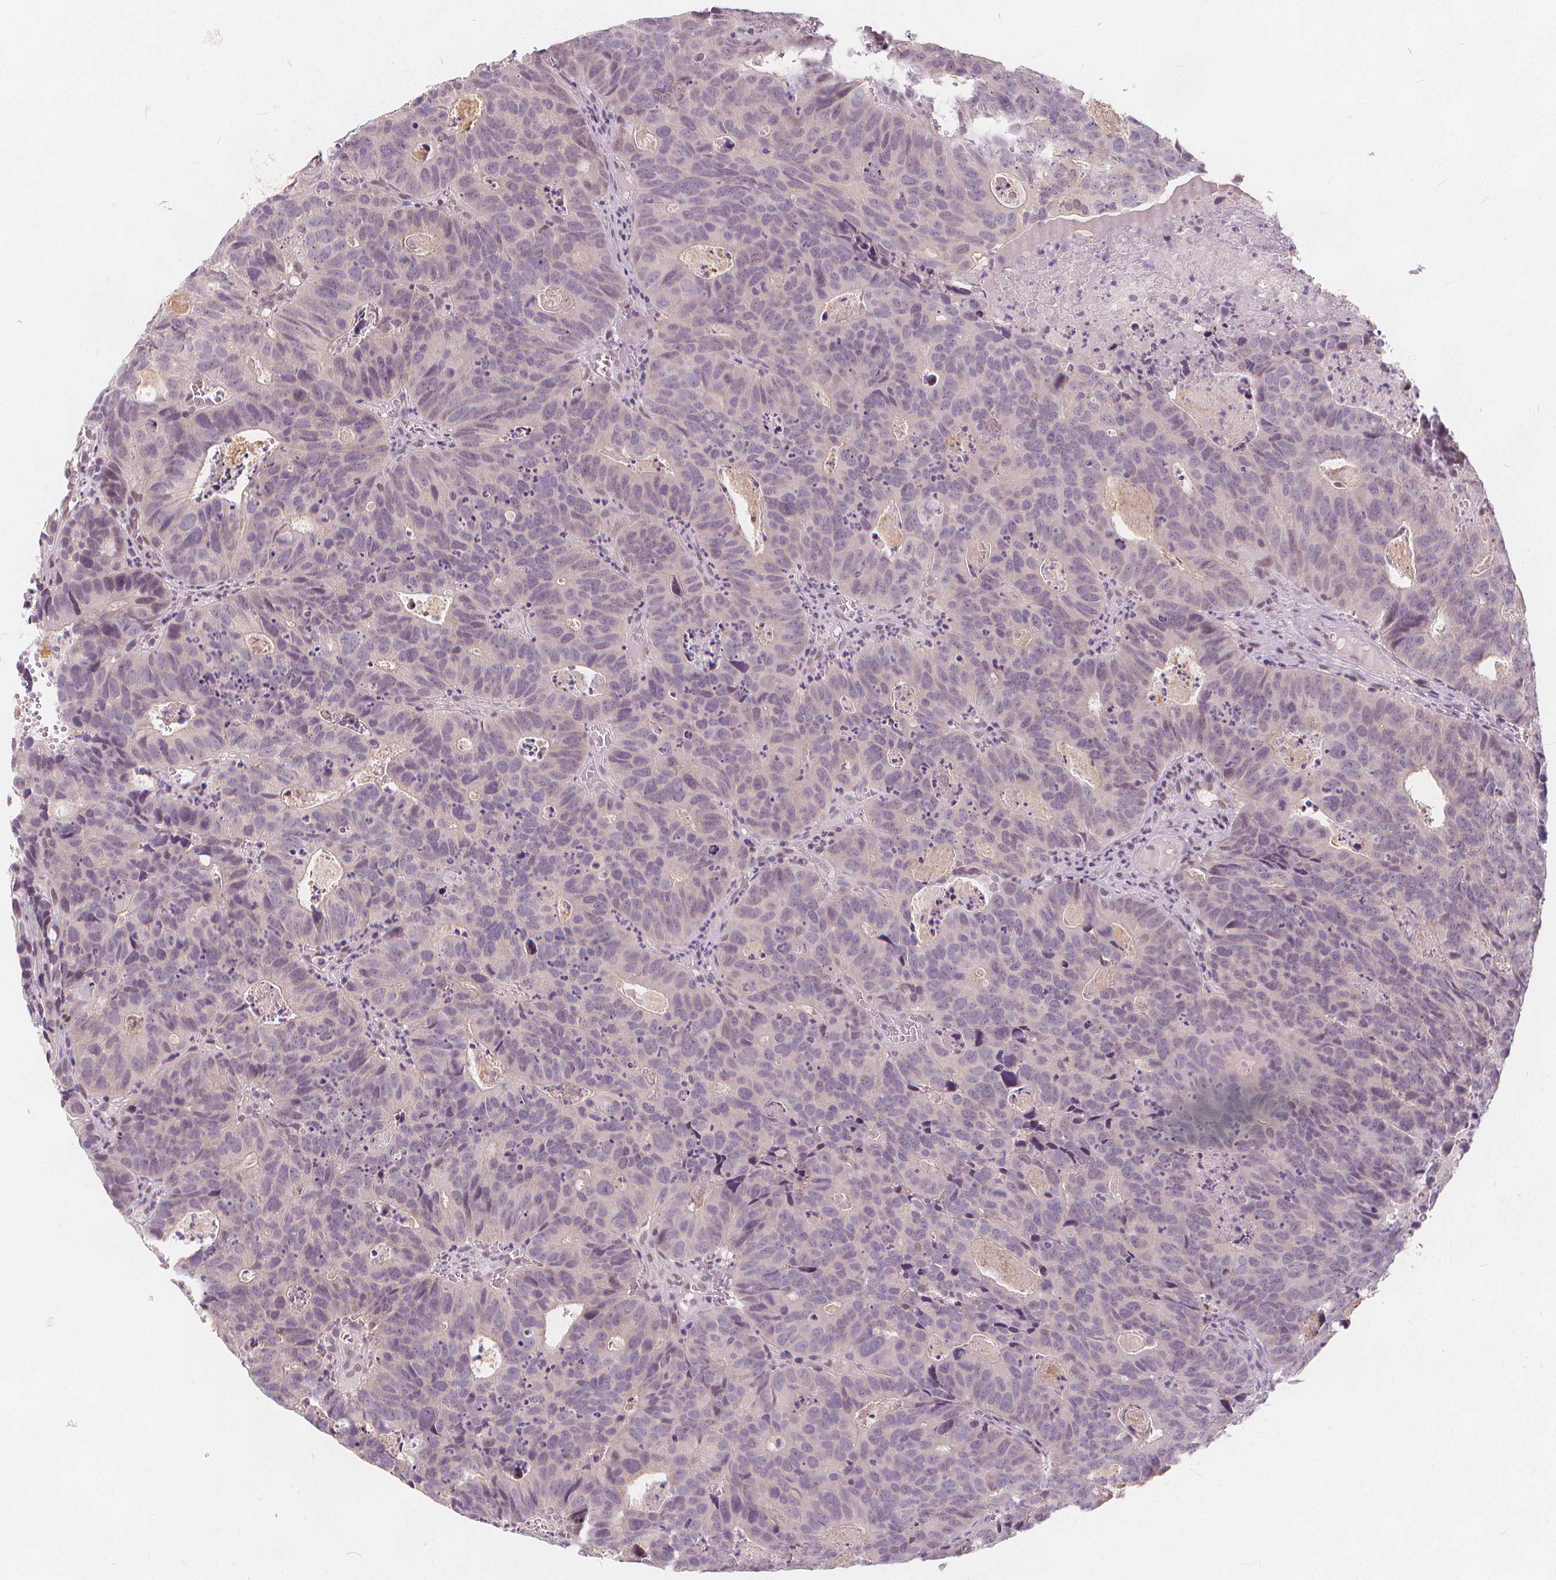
{"staining": {"intensity": "negative", "quantity": "none", "location": "none"}, "tissue": "head and neck cancer", "cell_type": "Tumor cells", "image_type": "cancer", "snomed": [{"axis": "morphology", "description": "Adenocarcinoma, NOS"}, {"axis": "topography", "description": "Head-Neck"}], "caption": "Immunohistochemistry photomicrograph of adenocarcinoma (head and neck) stained for a protein (brown), which shows no positivity in tumor cells. (DAB immunohistochemistry with hematoxylin counter stain).", "gene": "DRC3", "patient": {"sex": "male", "age": 62}}